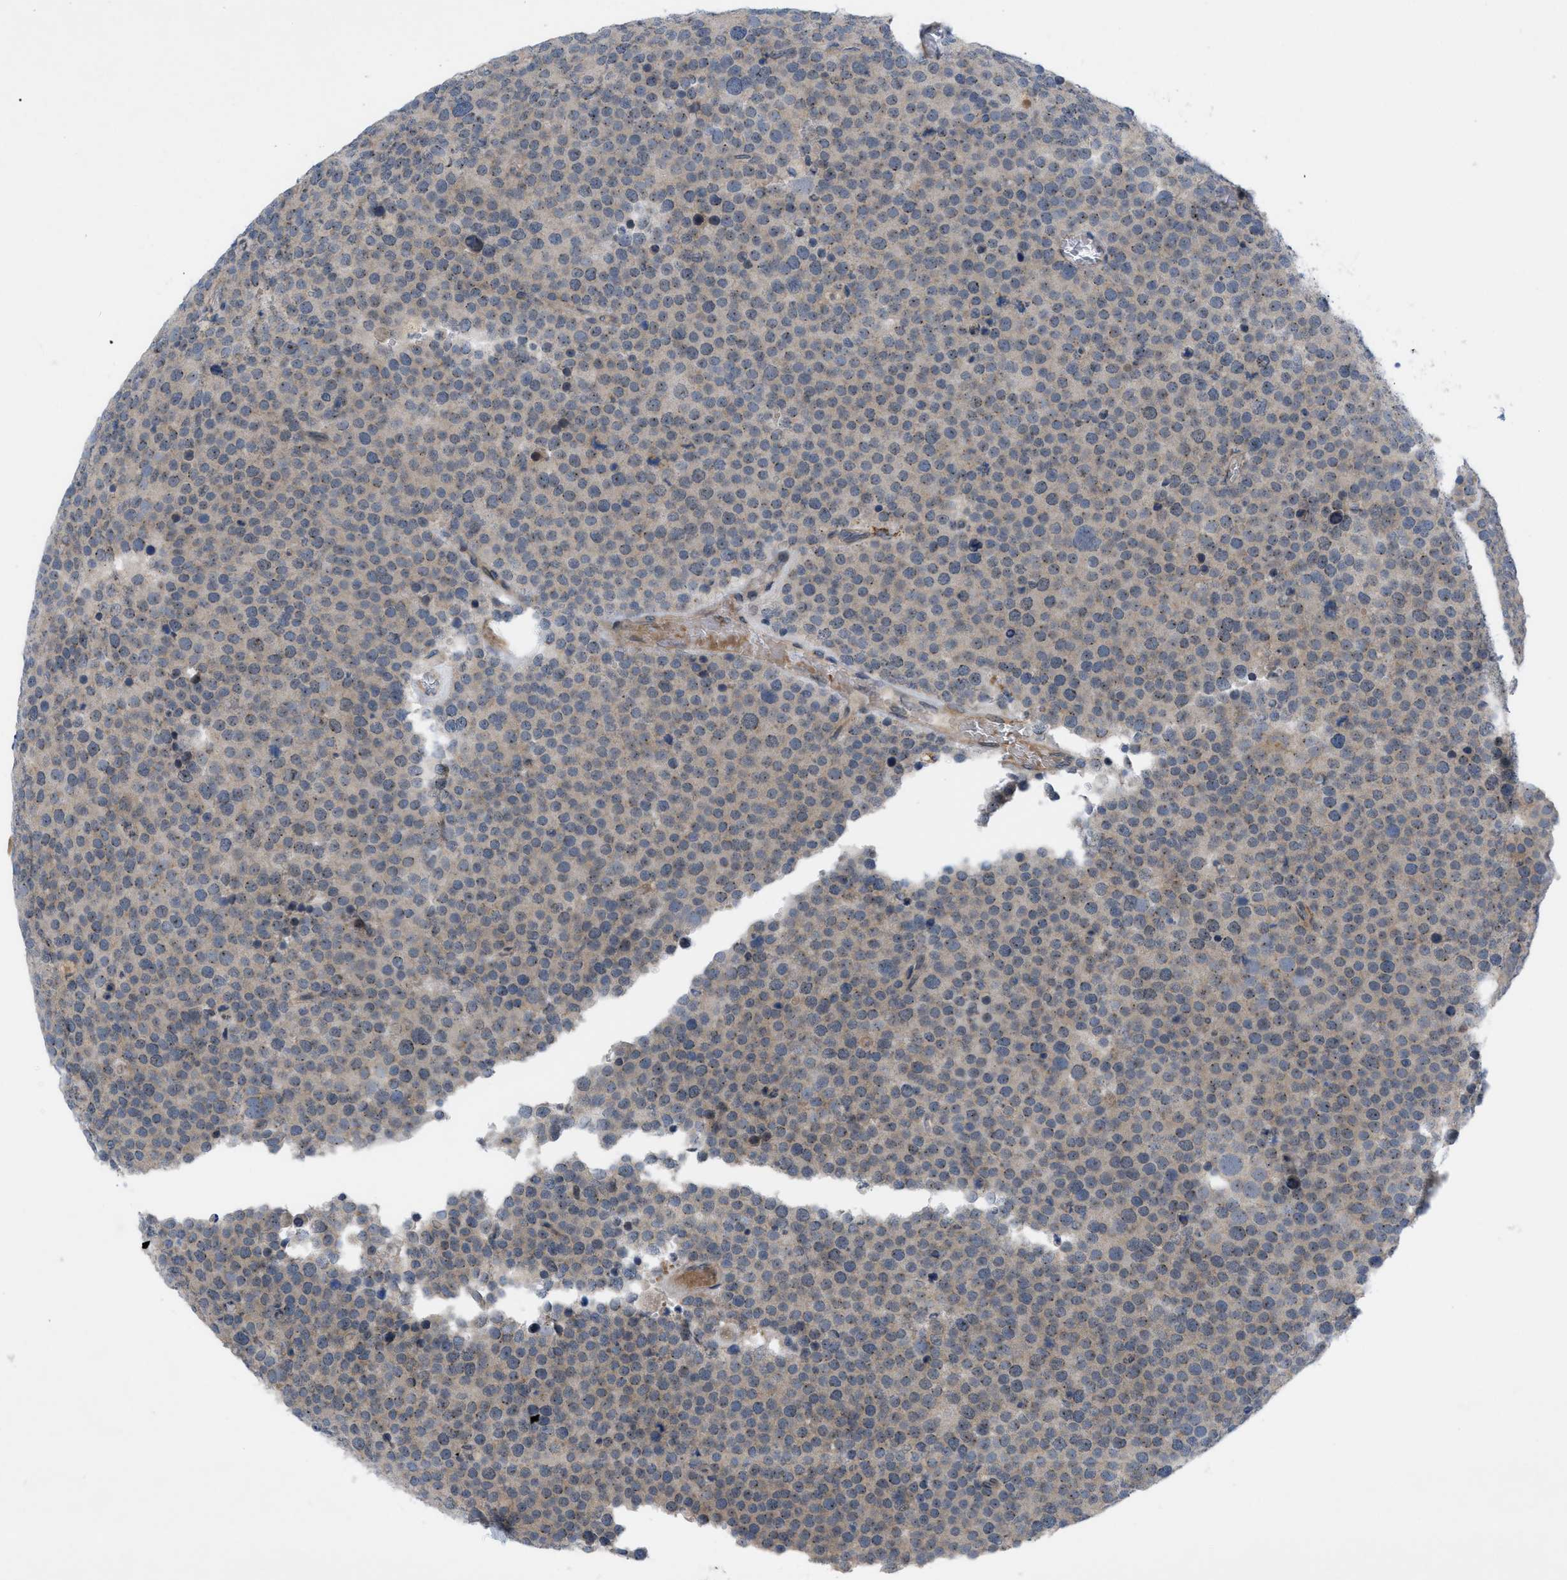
{"staining": {"intensity": "negative", "quantity": "none", "location": "none"}, "tissue": "testis cancer", "cell_type": "Tumor cells", "image_type": "cancer", "snomed": [{"axis": "morphology", "description": "Normal tissue, NOS"}, {"axis": "morphology", "description": "Seminoma, NOS"}, {"axis": "topography", "description": "Testis"}], "caption": "The photomicrograph reveals no significant positivity in tumor cells of seminoma (testis).", "gene": "NDEL1", "patient": {"sex": "male", "age": 71}}